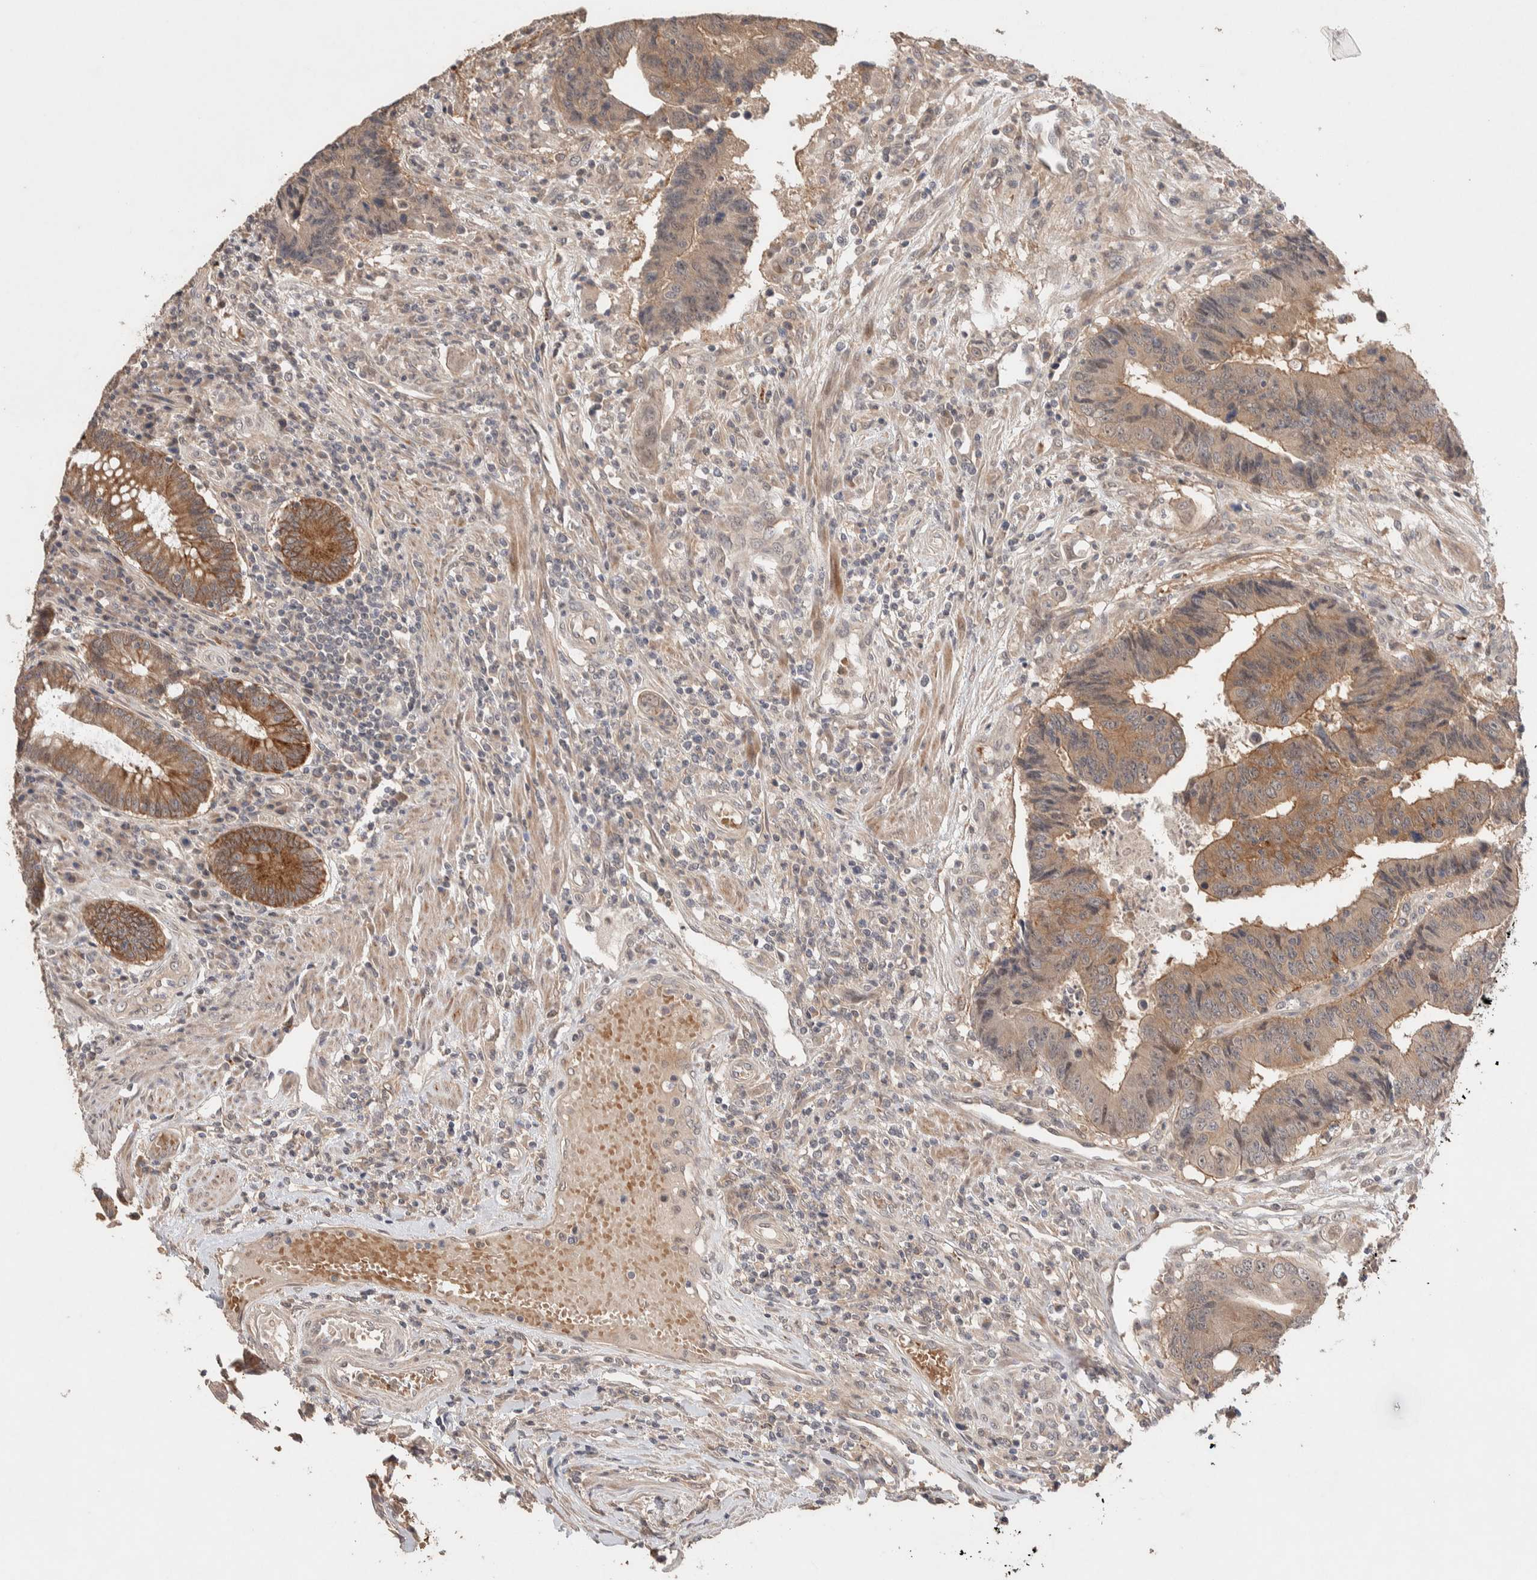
{"staining": {"intensity": "moderate", "quantity": ">75%", "location": "cytoplasmic/membranous"}, "tissue": "colorectal cancer", "cell_type": "Tumor cells", "image_type": "cancer", "snomed": [{"axis": "morphology", "description": "Adenocarcinoma, NOS"}, {"axis": "topography", "description": "Rectum"}], "caption": "Colorectal cancer stained for a protein shows moderate cytoplasmic/membranous positivity in tumor cells. (brown staining indicates protein expression, while blue staining denotes nuclei).", "gene": "CASK", "patient": {"sex": "male", "age": 84}}